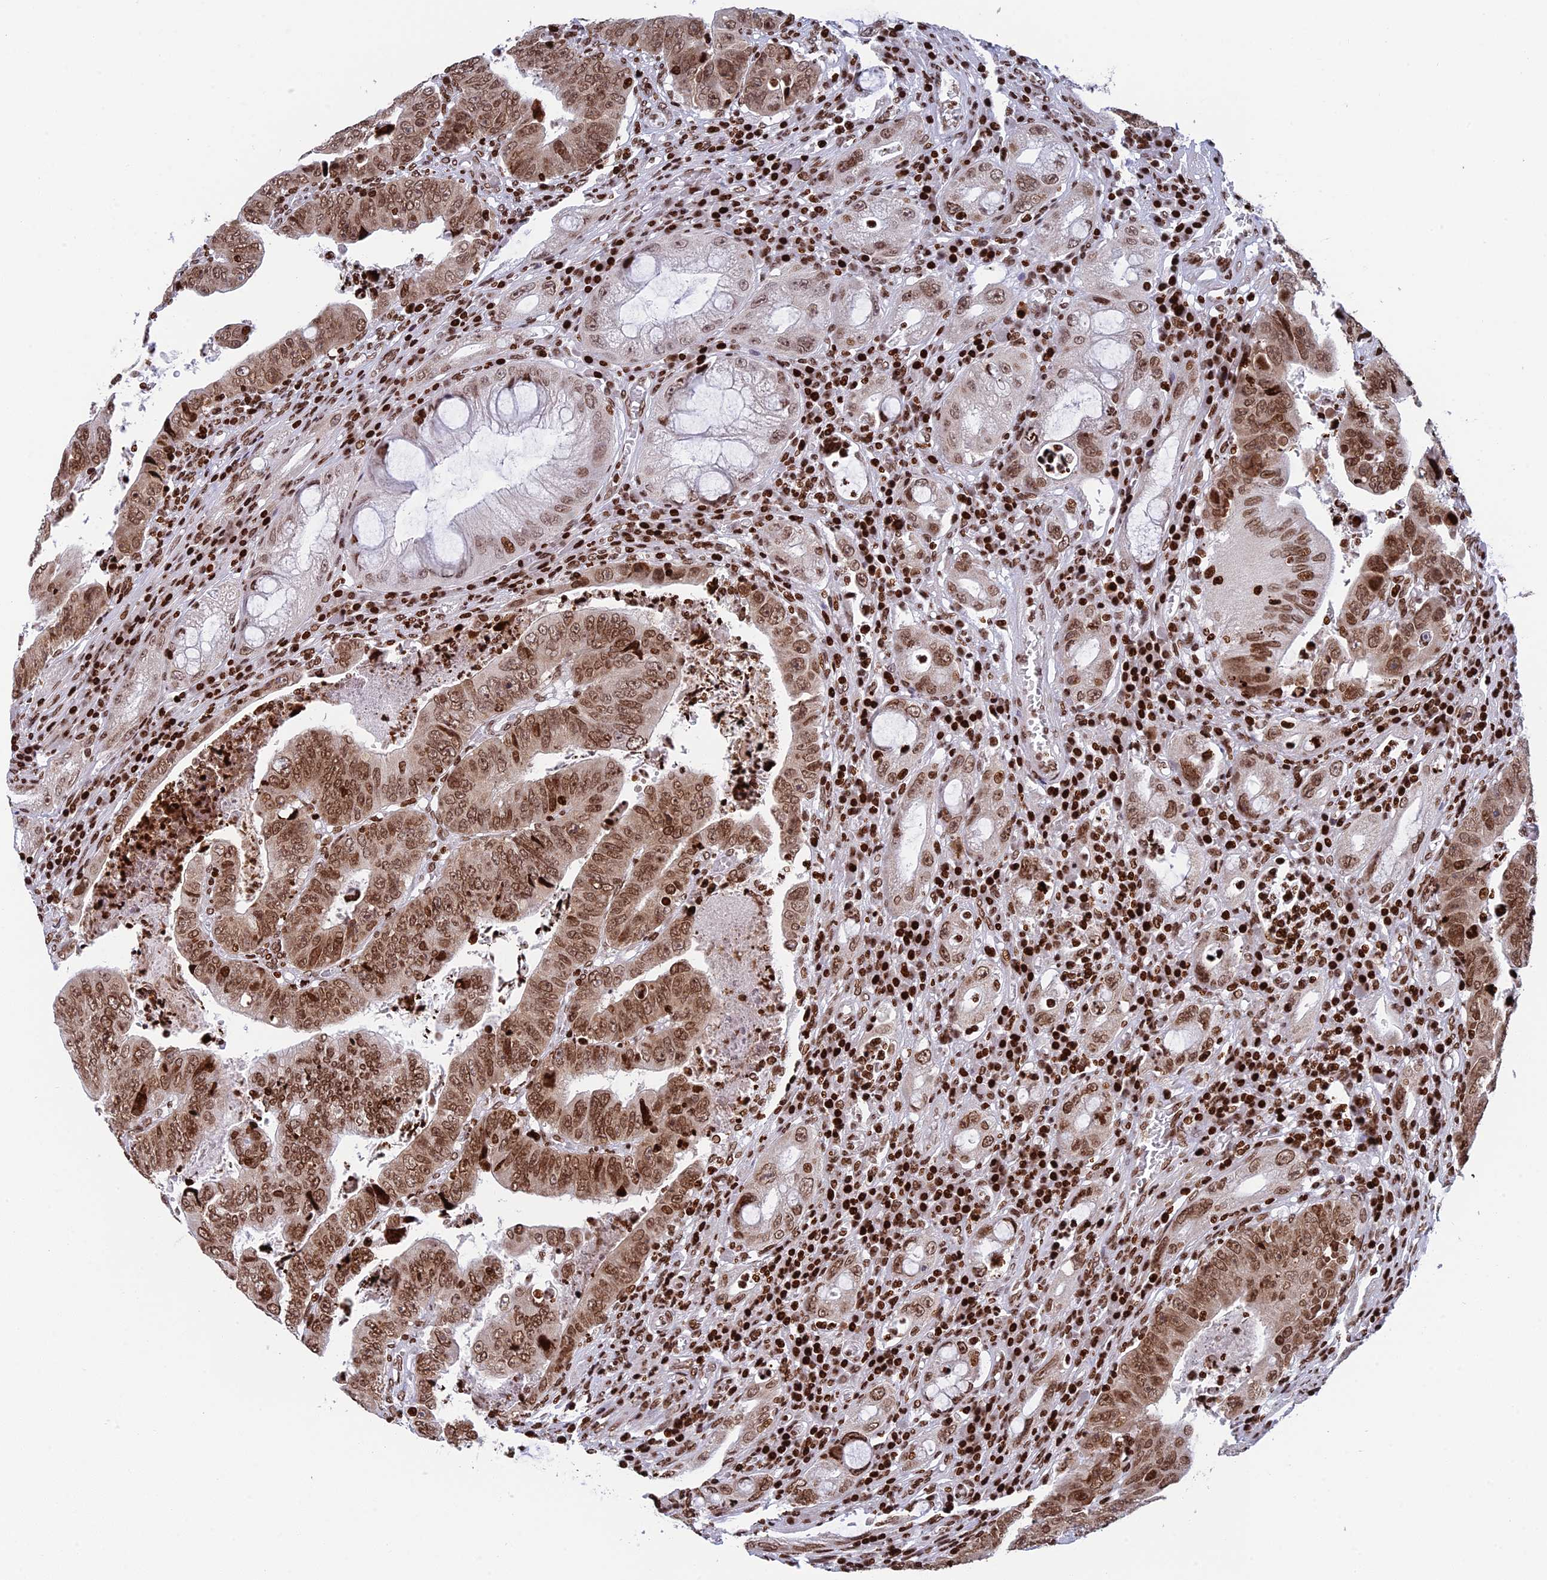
{"staining": {"intensity": "moderate", "quantity": ">75%", "location": "nuclear"}, "tissue": "colorectal cancer", "cell_type": "Tumor cells", "image_type": "cancer", "snomed": [{"axis": "morphology", "description": "Normal tissue, NOS"}, {"axis": "morphology", "description": "Adenocarcinoma, NOS"}, {"axis": "topography", "description": "Rectum"}], "caption": "Immunohistochemical staining of human colorectal cancer shows moderate nuclear protein positivity in approximately >75% of tumor cells.", "gene": "RPAP1", "patient": {"sex": "female", "age": 65}}